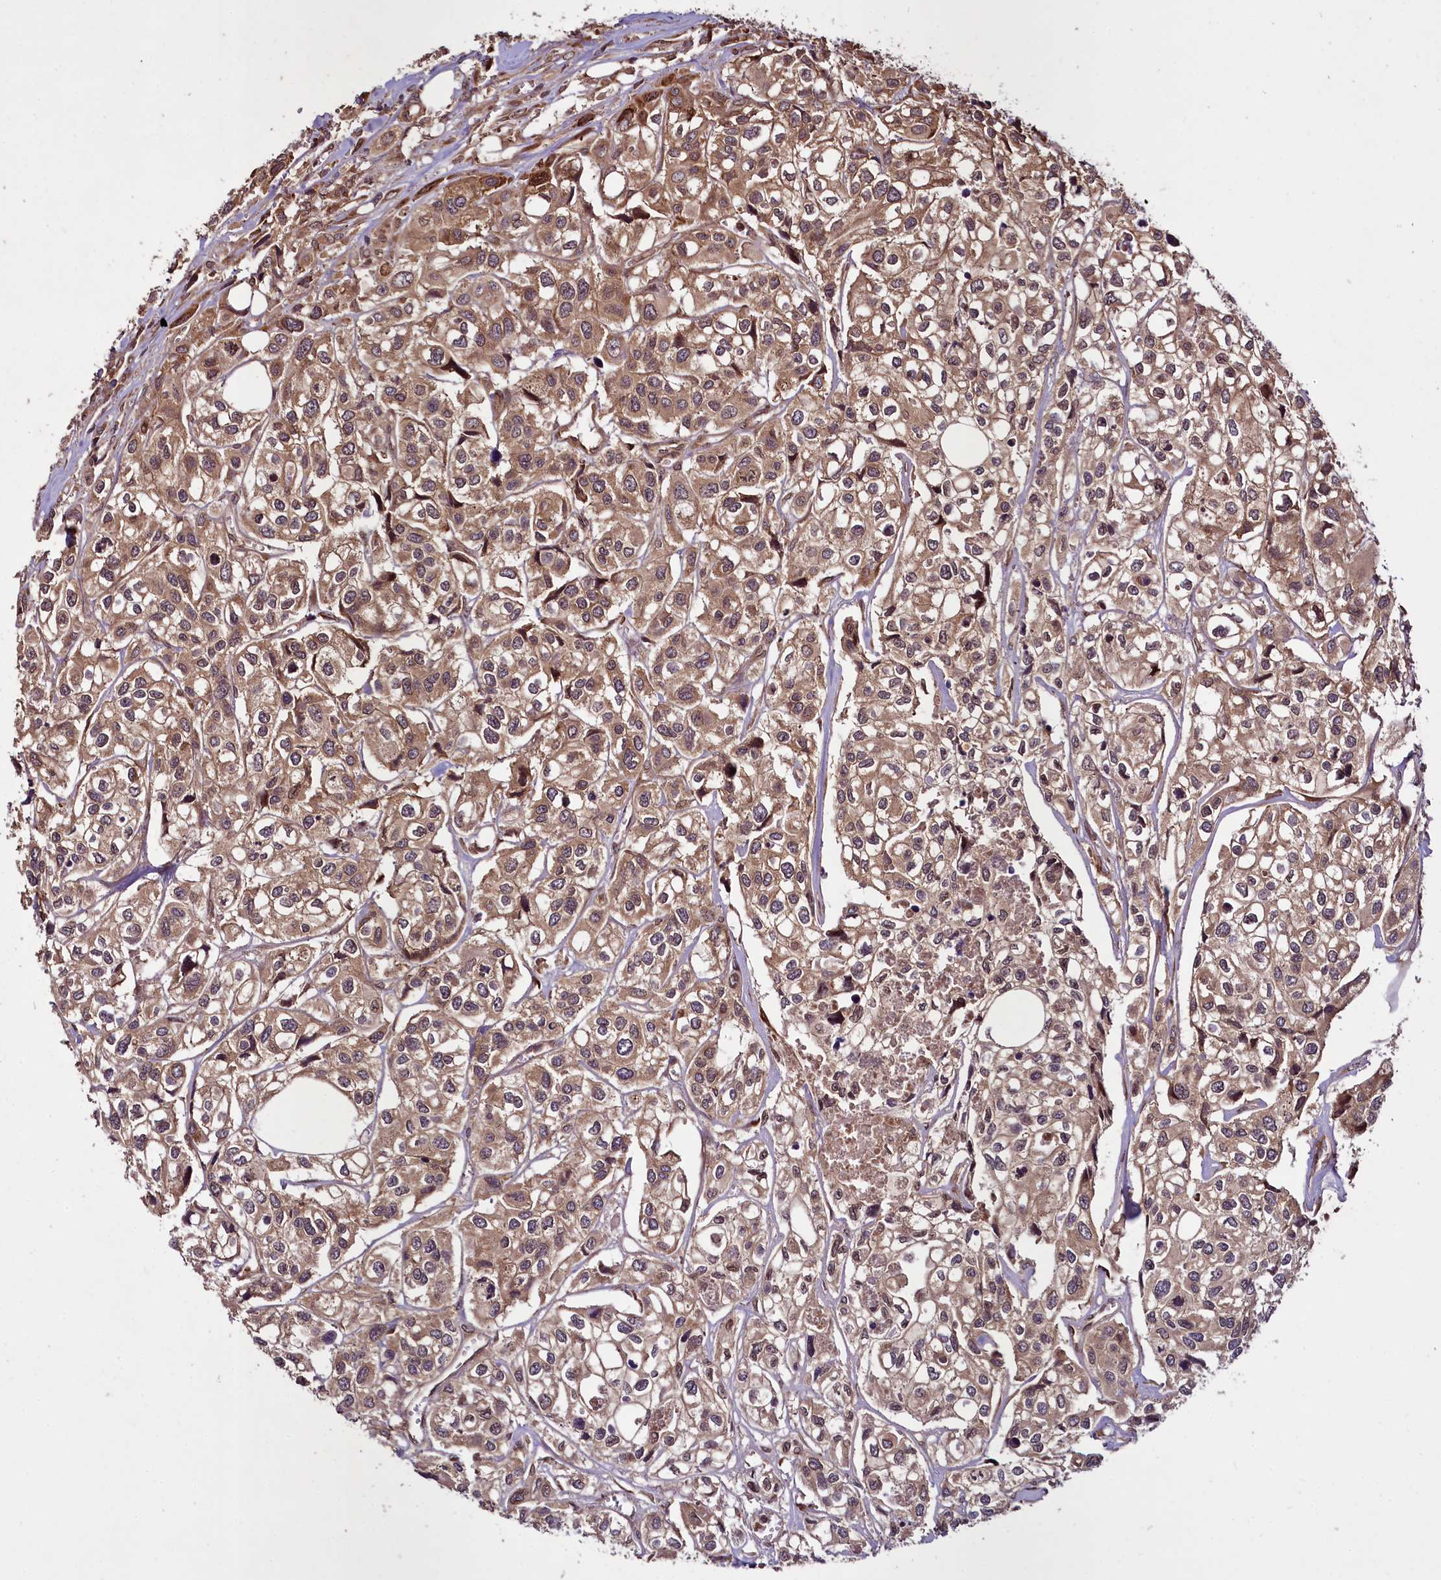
{"staining": {"intensity": "moderate", "quantity": ">75%", "location": "cytoplasmic/membranous"}, "tissue": "urothelial cancer", "cell_type": "Tumor cells", "image_type": "cancer", "snomed": [{"axis": "morphology", "description": "Urothelial carcinoma, High grade"}, {"axis": "topography", "description": "Urinary bladder"}], "caption": "Tumor cells exhibit moderate cytoplasmic/membranous expression in approximately >75% of cells in urothelial cancer.", "gene": "DCP1B", "patient": {"sex": "male", "age": 67}}